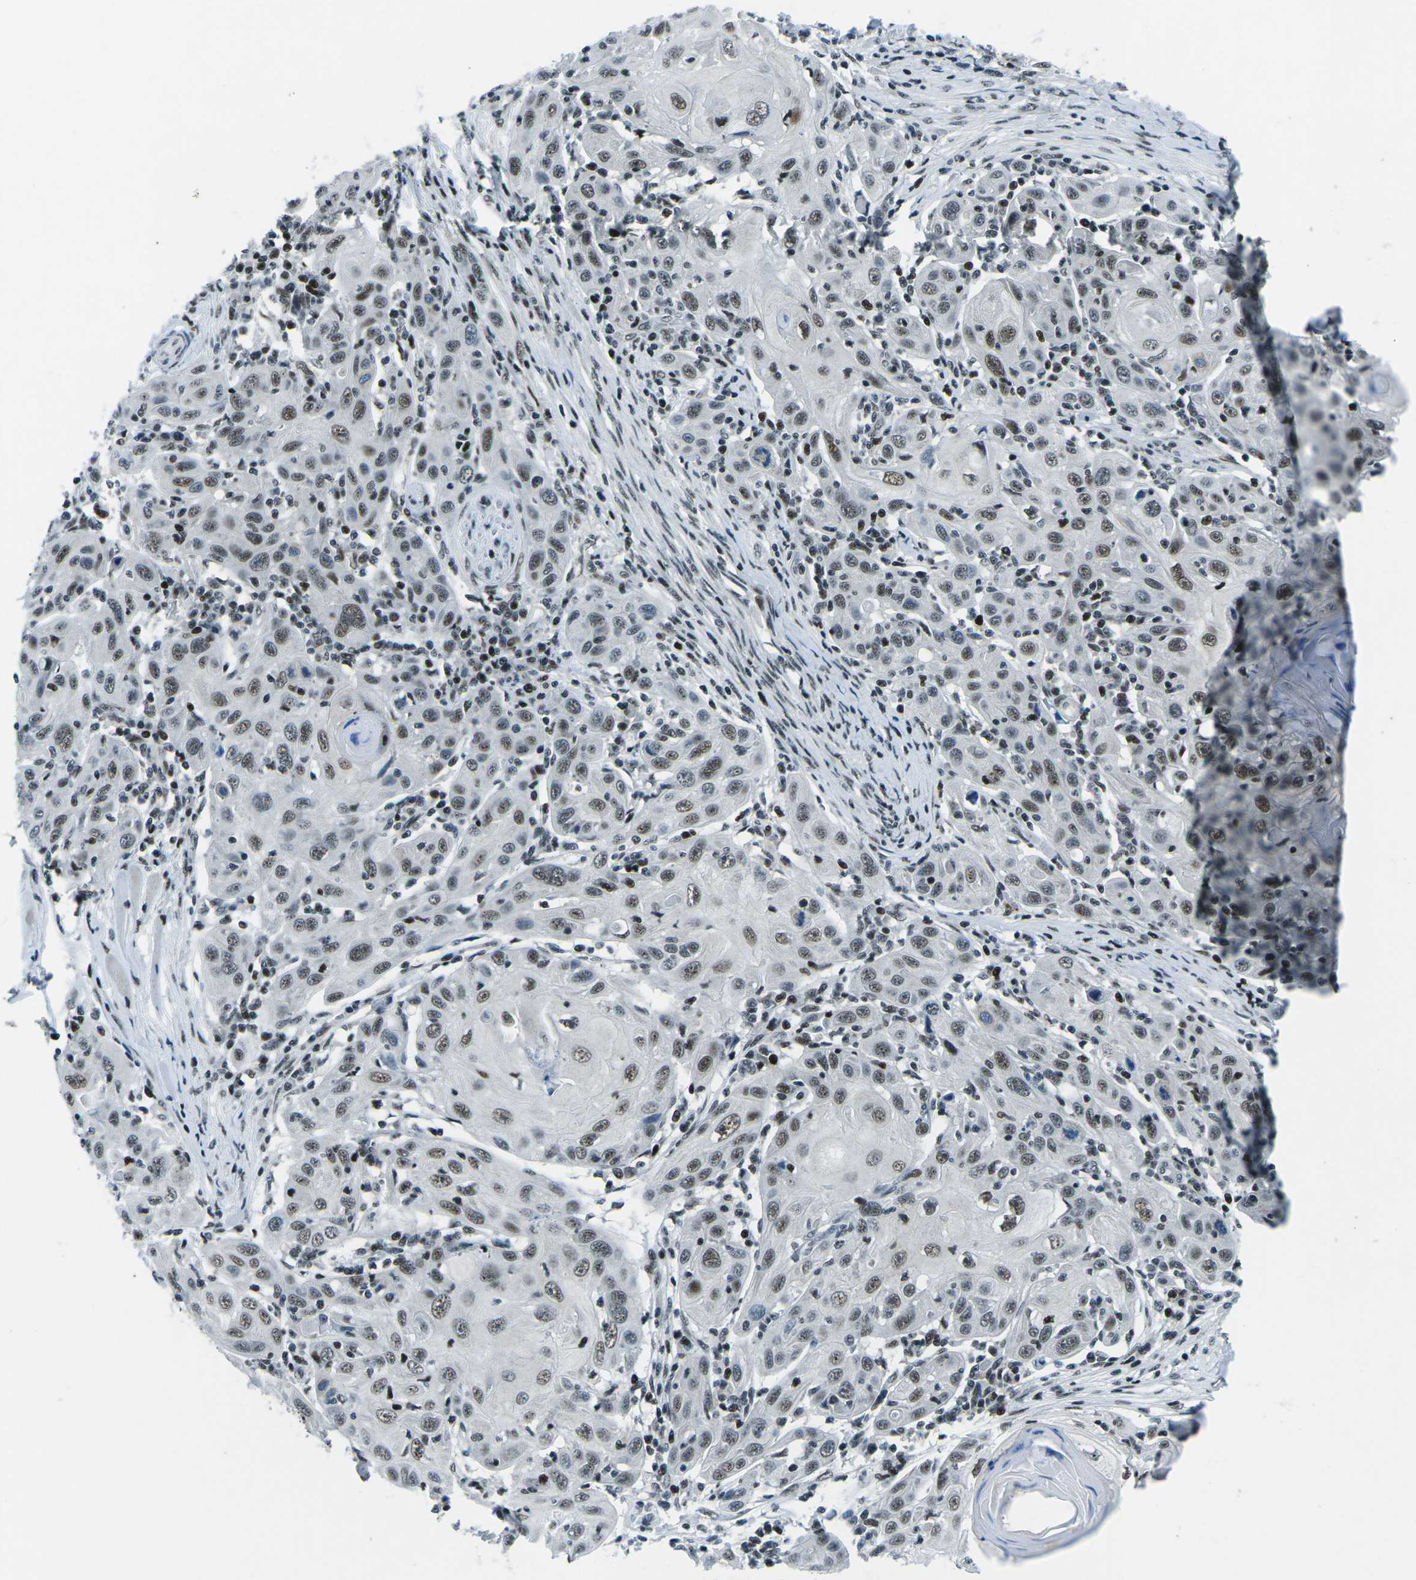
{"staining": {"intensity": "moderate", "quantity": ">75%", "location": "nuclear"}, "tissue": "skin cancer", "cell_type": "Tumor cells", "image_type": "cancer", "snomed": [{"axis": "morphology", "description": "Squamous cell carcinoma, NOS"}, {"axis": "topography", "description": "Skin"}], "caption": "Brown immunohistochemical staining in skin cancer (squamous cell carcinoma) exhibits moderate nuclear positivity in about >75% of tumor cells.", "gene": "RBL2", "patient": {"sex": "female", "age": 88}}